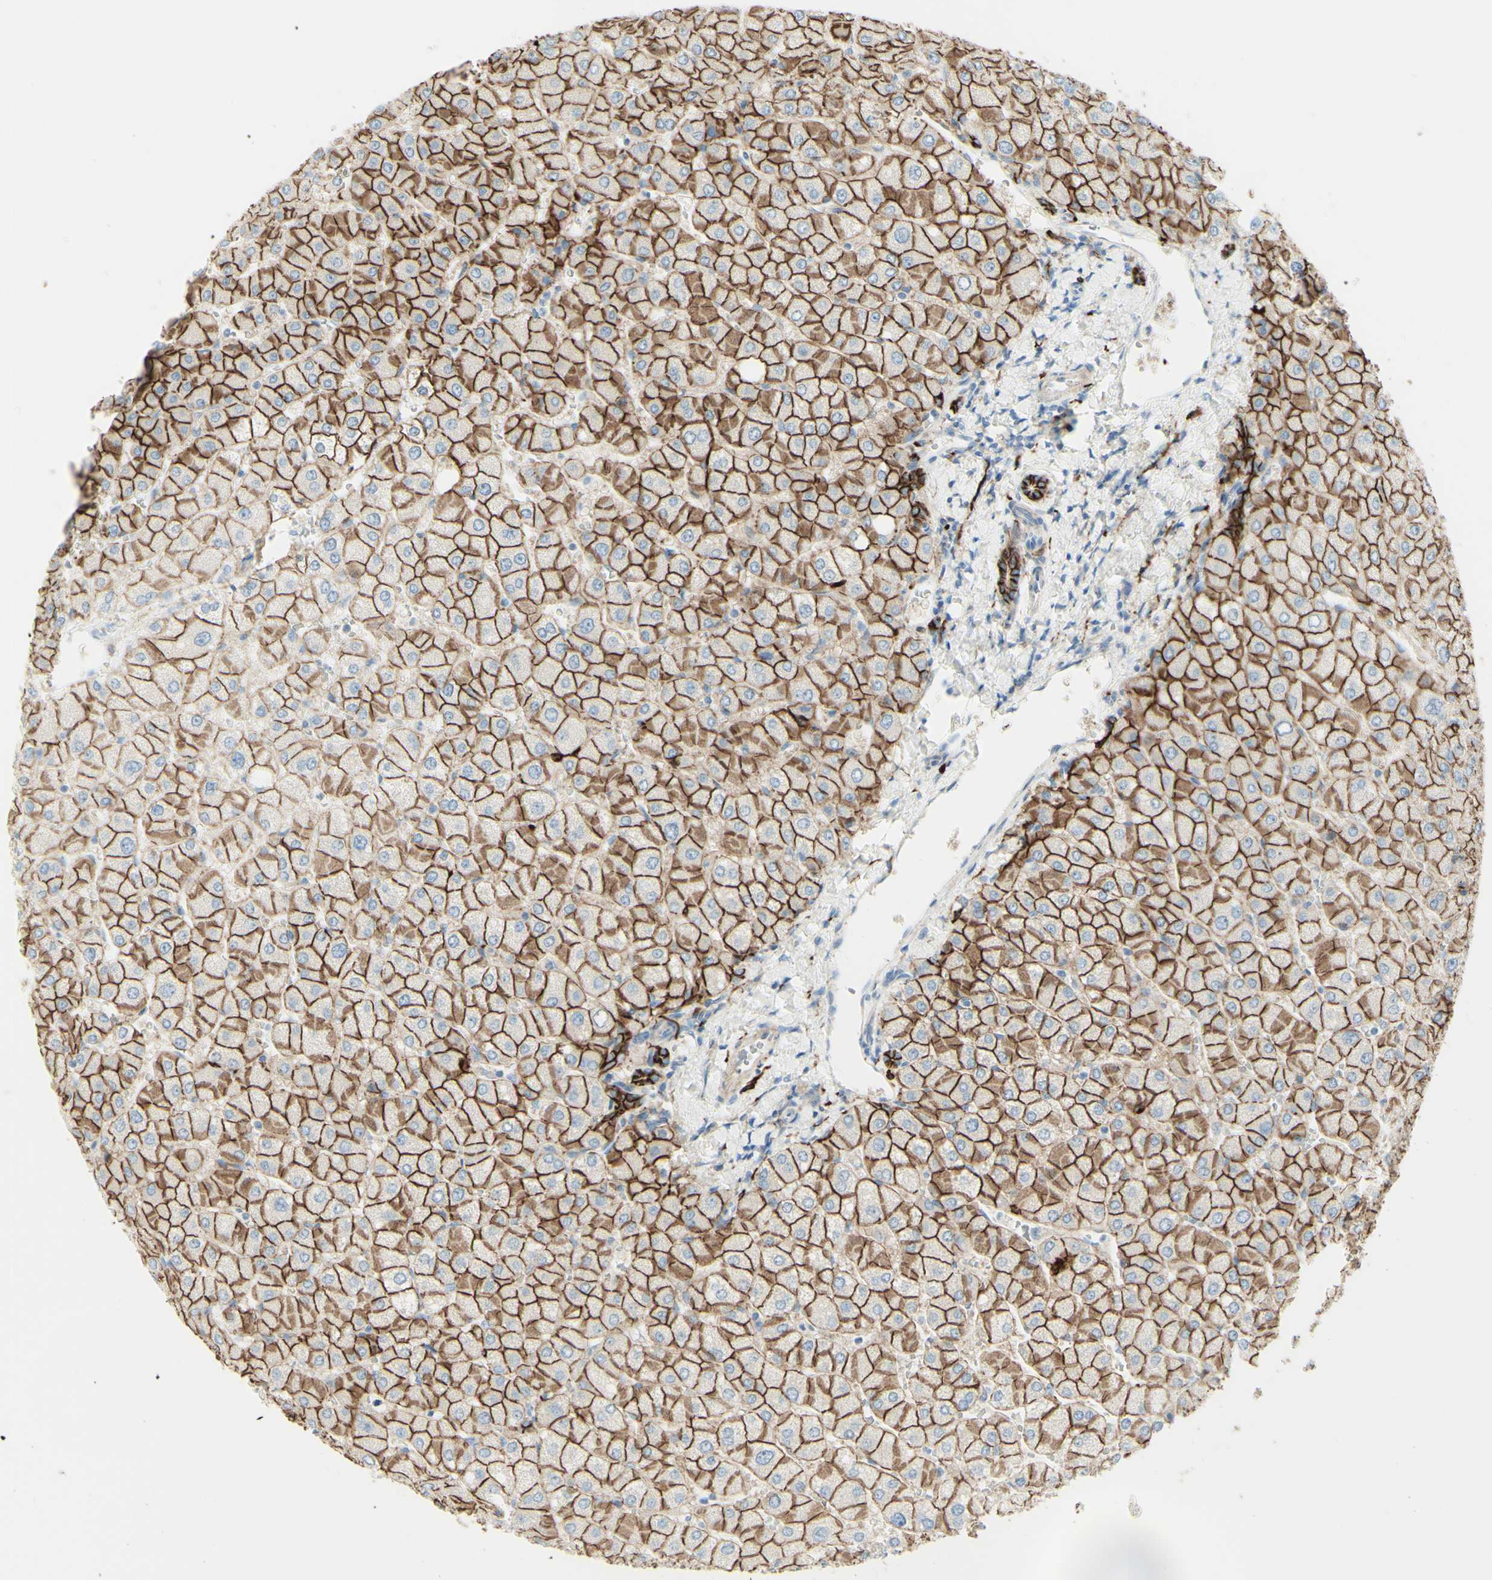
{"staining": {"intensity": "strong", "quantity": ">75%", "location": "cytoplasmic/membranous"}, "tissue": "liver", "cell_type": "Cholangiocytes", "image_type": "normal", "snomed": [{"axis": "morphology", "description": "Normal tissue, NOS"}, {"axis": "topography", "description": "Liver"}], "caption": "Cholangiocytes show strong cytoplasmic/membranous positivity in about >75% of cells in normal liver. (IHC, brightfield microscopy, high magnification).", "gene": "ALCAM", "patient": {"sex": "male", "age": 55}}